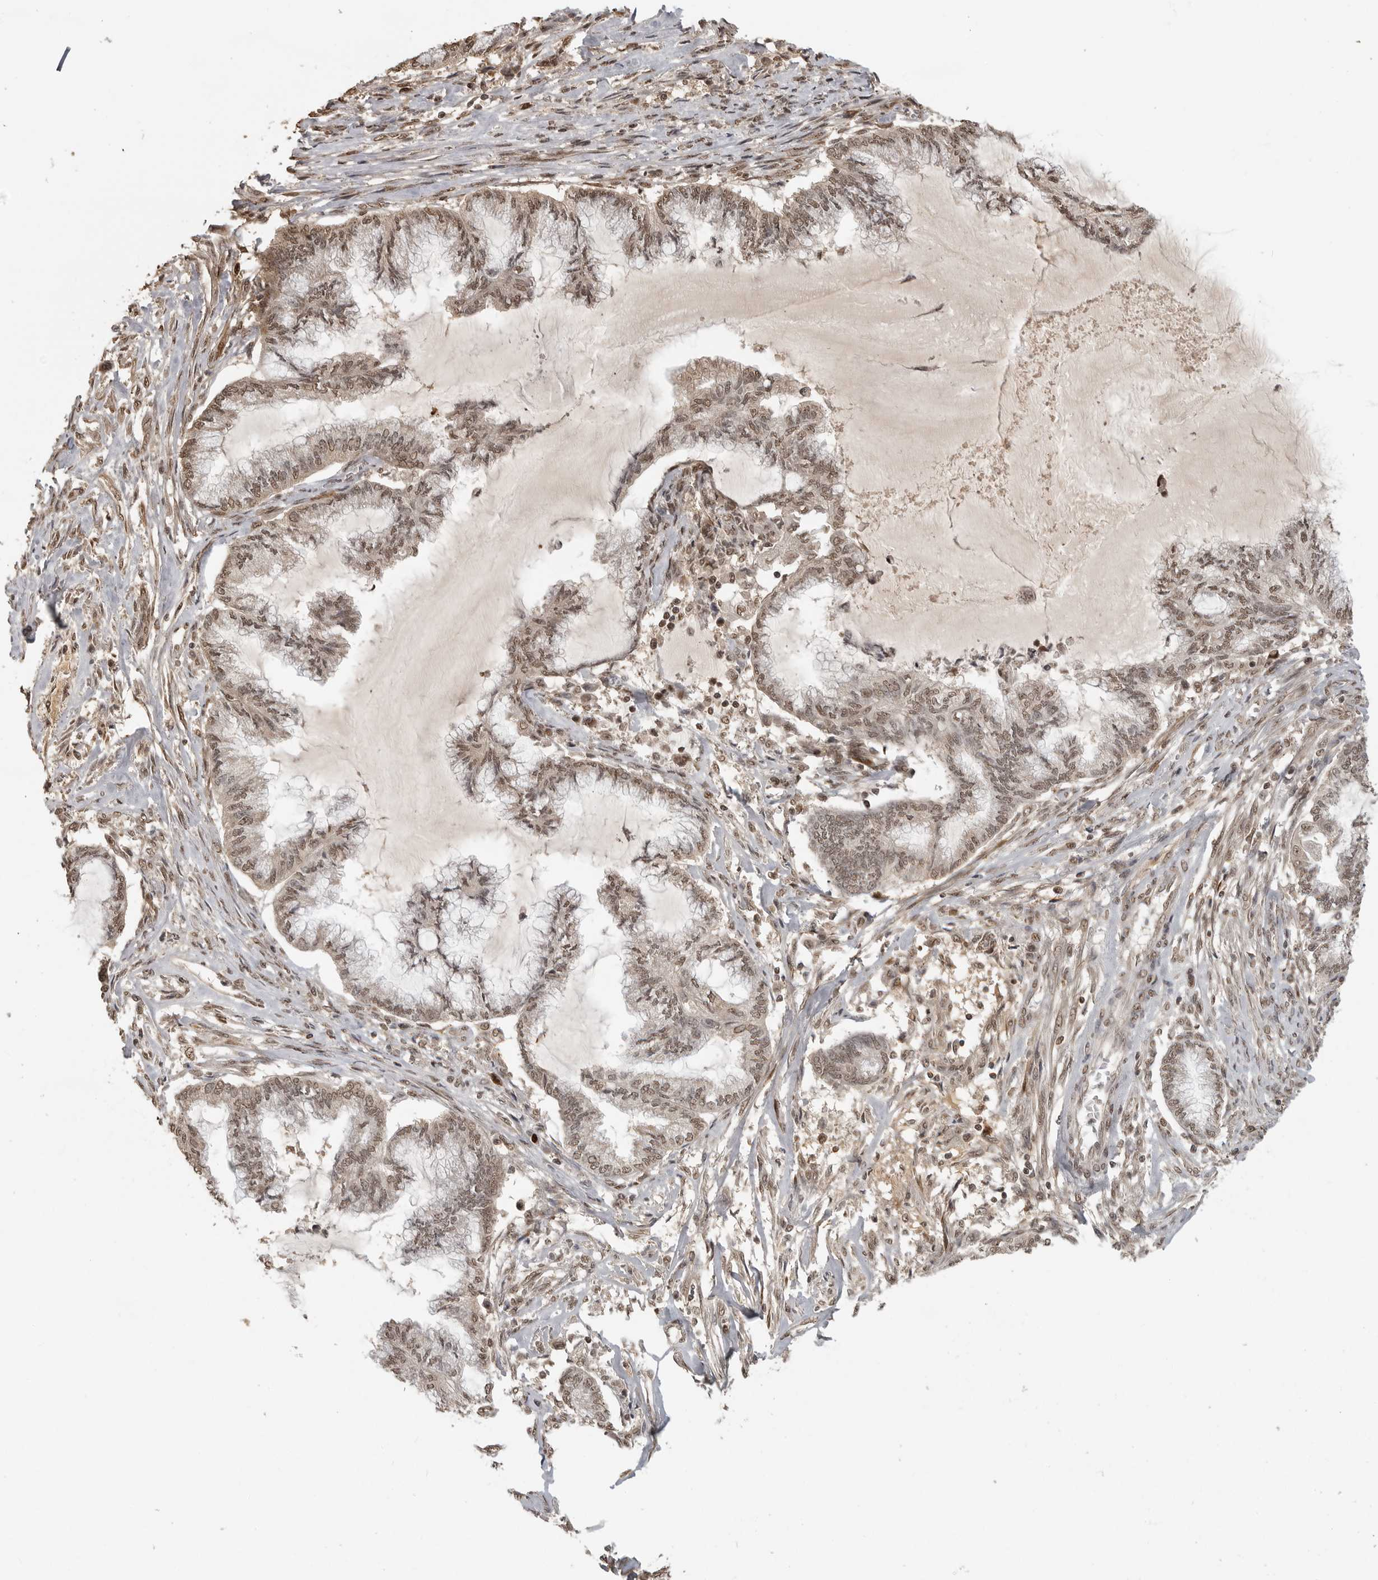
{"staining": {"intensity": "moderate", "quantity": ">75%", "location": "nuclear"}, "tissue": "endometrial cancer", "cell_type": "Tumor cells", "image_type": "cancer", "snomed": [{"axis": "morphology", "description": "Adenocarcinoma, NOS"}, {"axis": "topography", "description": "Endometrium"}], "caption": "Adenocarcinoma (endometrial) stained with a protein marker reveals moderate staining in tumor cells.", "gene": "CLOCK", "patient": {"sex": "female", "age": 86}}